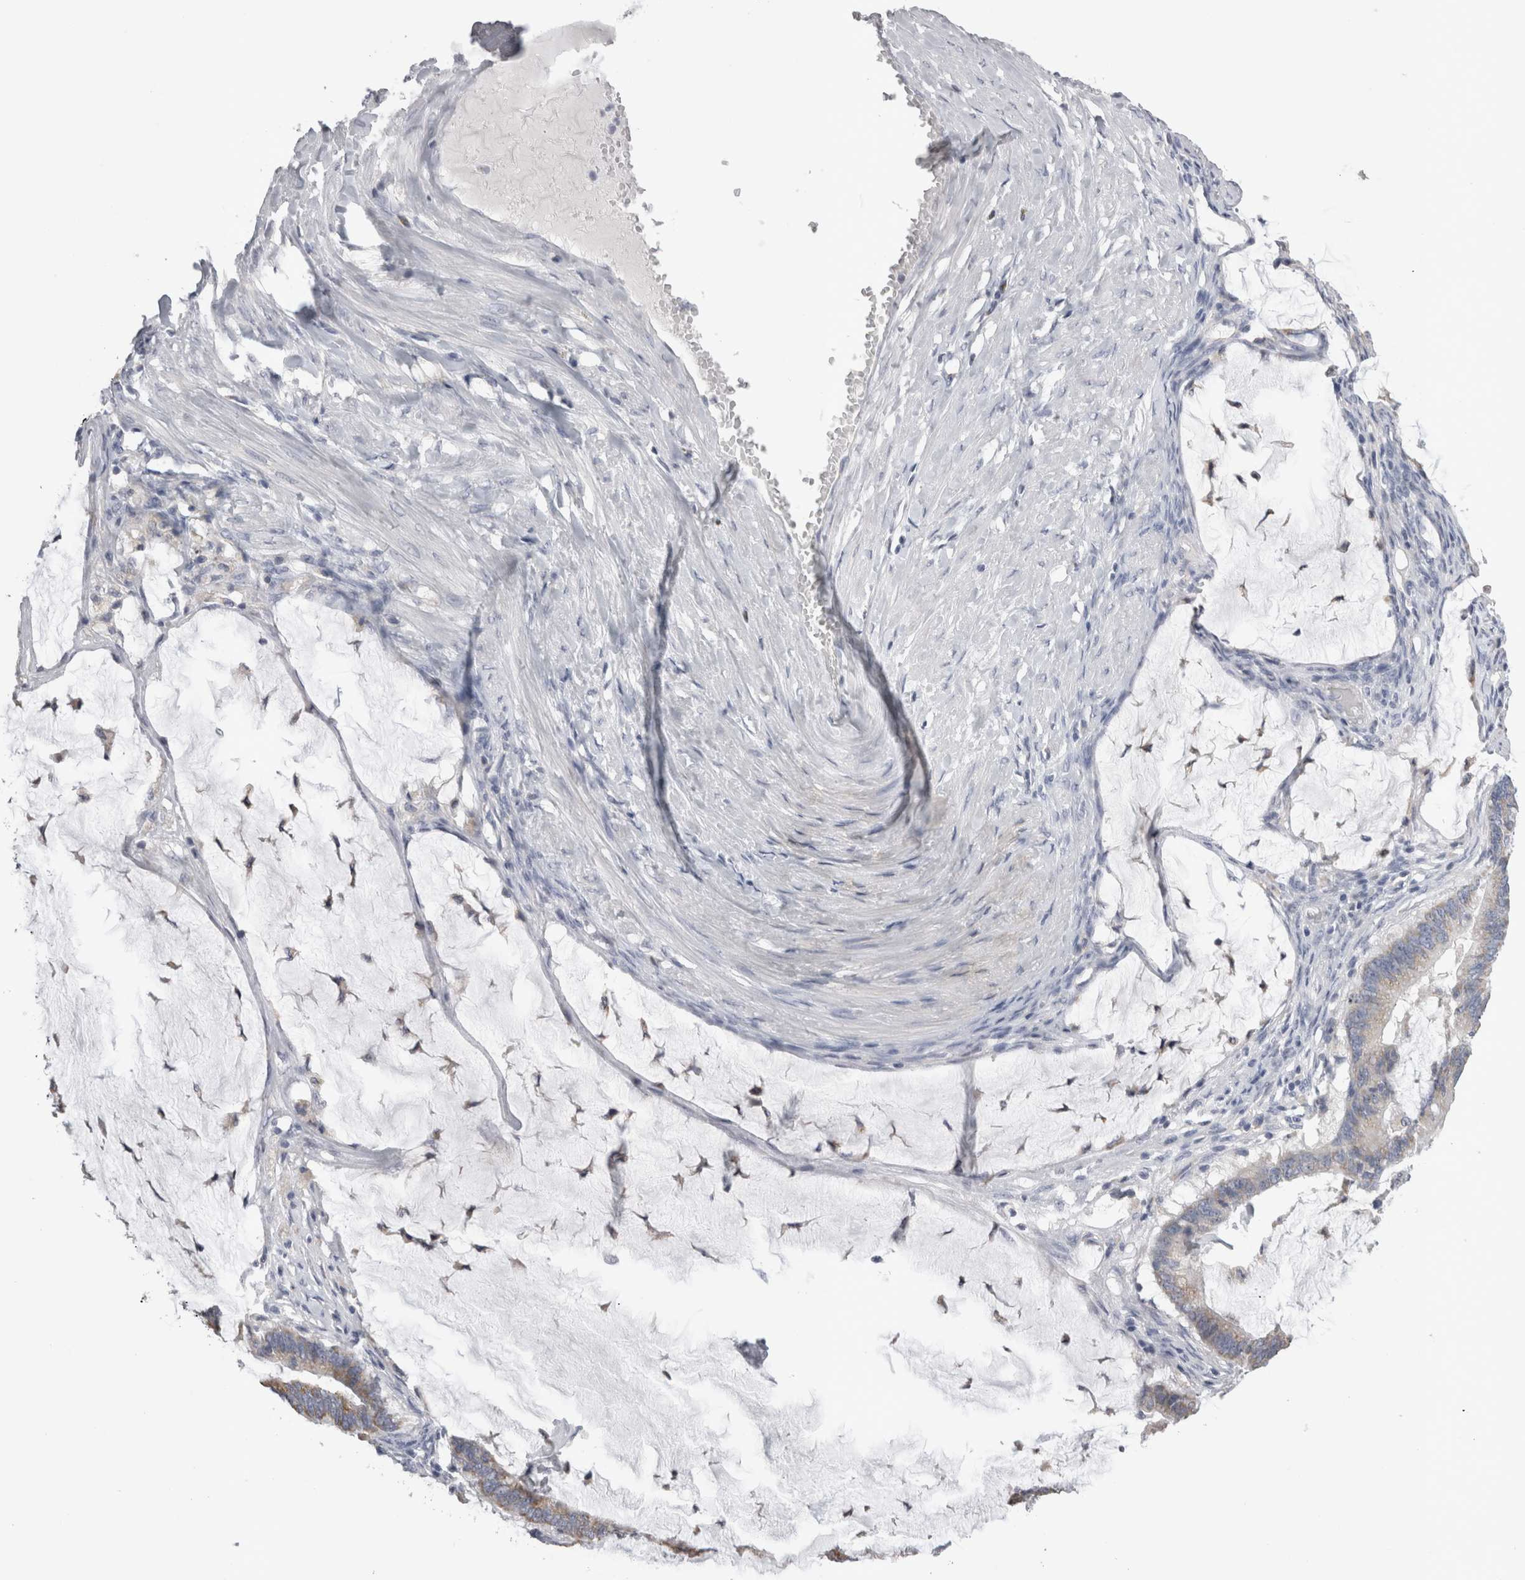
{"staining": {"intensity": "weak", "quantity": "<25%", "location": "cytoplasmic/membranous"}, "tissue": "ovarian cancer", "cell_type": "Tumor cells", "image_type": "cancer", "snomed": [{"axis": "morphology", "description": "Cystadenocarcinoma, mucinous, NOS"}, {"axis": "topography", "description": "Ovary"}], "caption": "Protein analysis of ovarian mucinous cystadenocarcinoma displays no significant expression in tumor cells. (Stains: DAB (3,3'-diaminobenzidine) IHC with hematoxylin counter stain, Microscopy: brightfield microscopy at high magnification).", "gene": "DHRS4", "patient": {"sex": "female", "age": 61}}